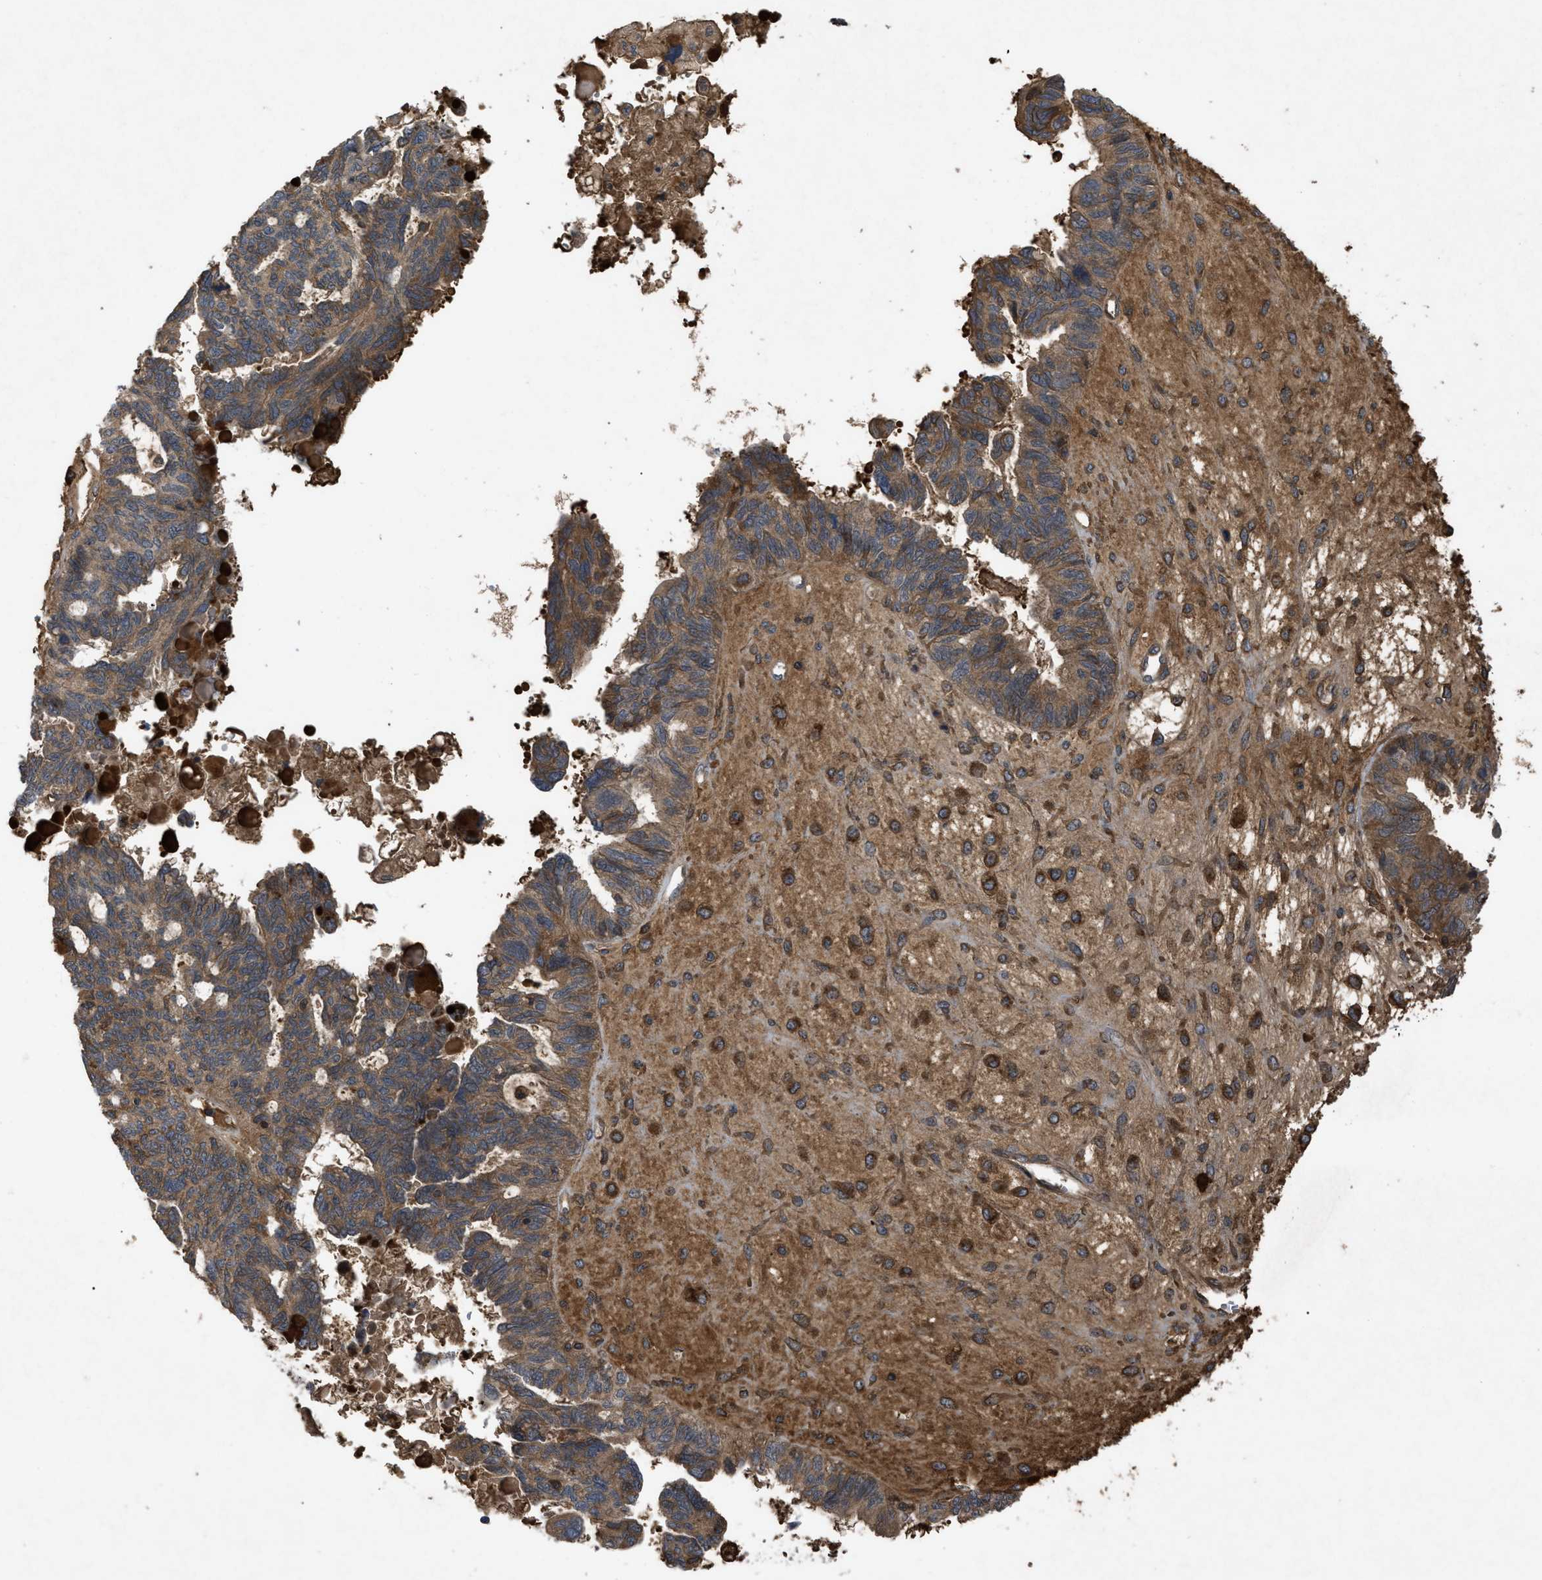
{"staining": {"intensity": "moderate", "quantity": ">75%", "location": "cytoplasmic/membranous"}, "tissue": "ovarian cancer", "cell_type": "Tumor cells", "image_type": "cancer", "snomed": [{"axis": "morphology", "description": "Cystadenocarcinoma, serous, NOS"}, {"axis": "topography", "description": "Ovary"}], "caption": "IHC of serous cystadenocarcinoma (ovarian) displays medium levels of moderate cytoplasmic/membranous staining in approximately >75% of tumor cells. Immunohistochemistry stains the protein in brown and the nuclei are stained blue.", "gene": "RAB2A", "patient": {"sex": "female", "age": 79}}